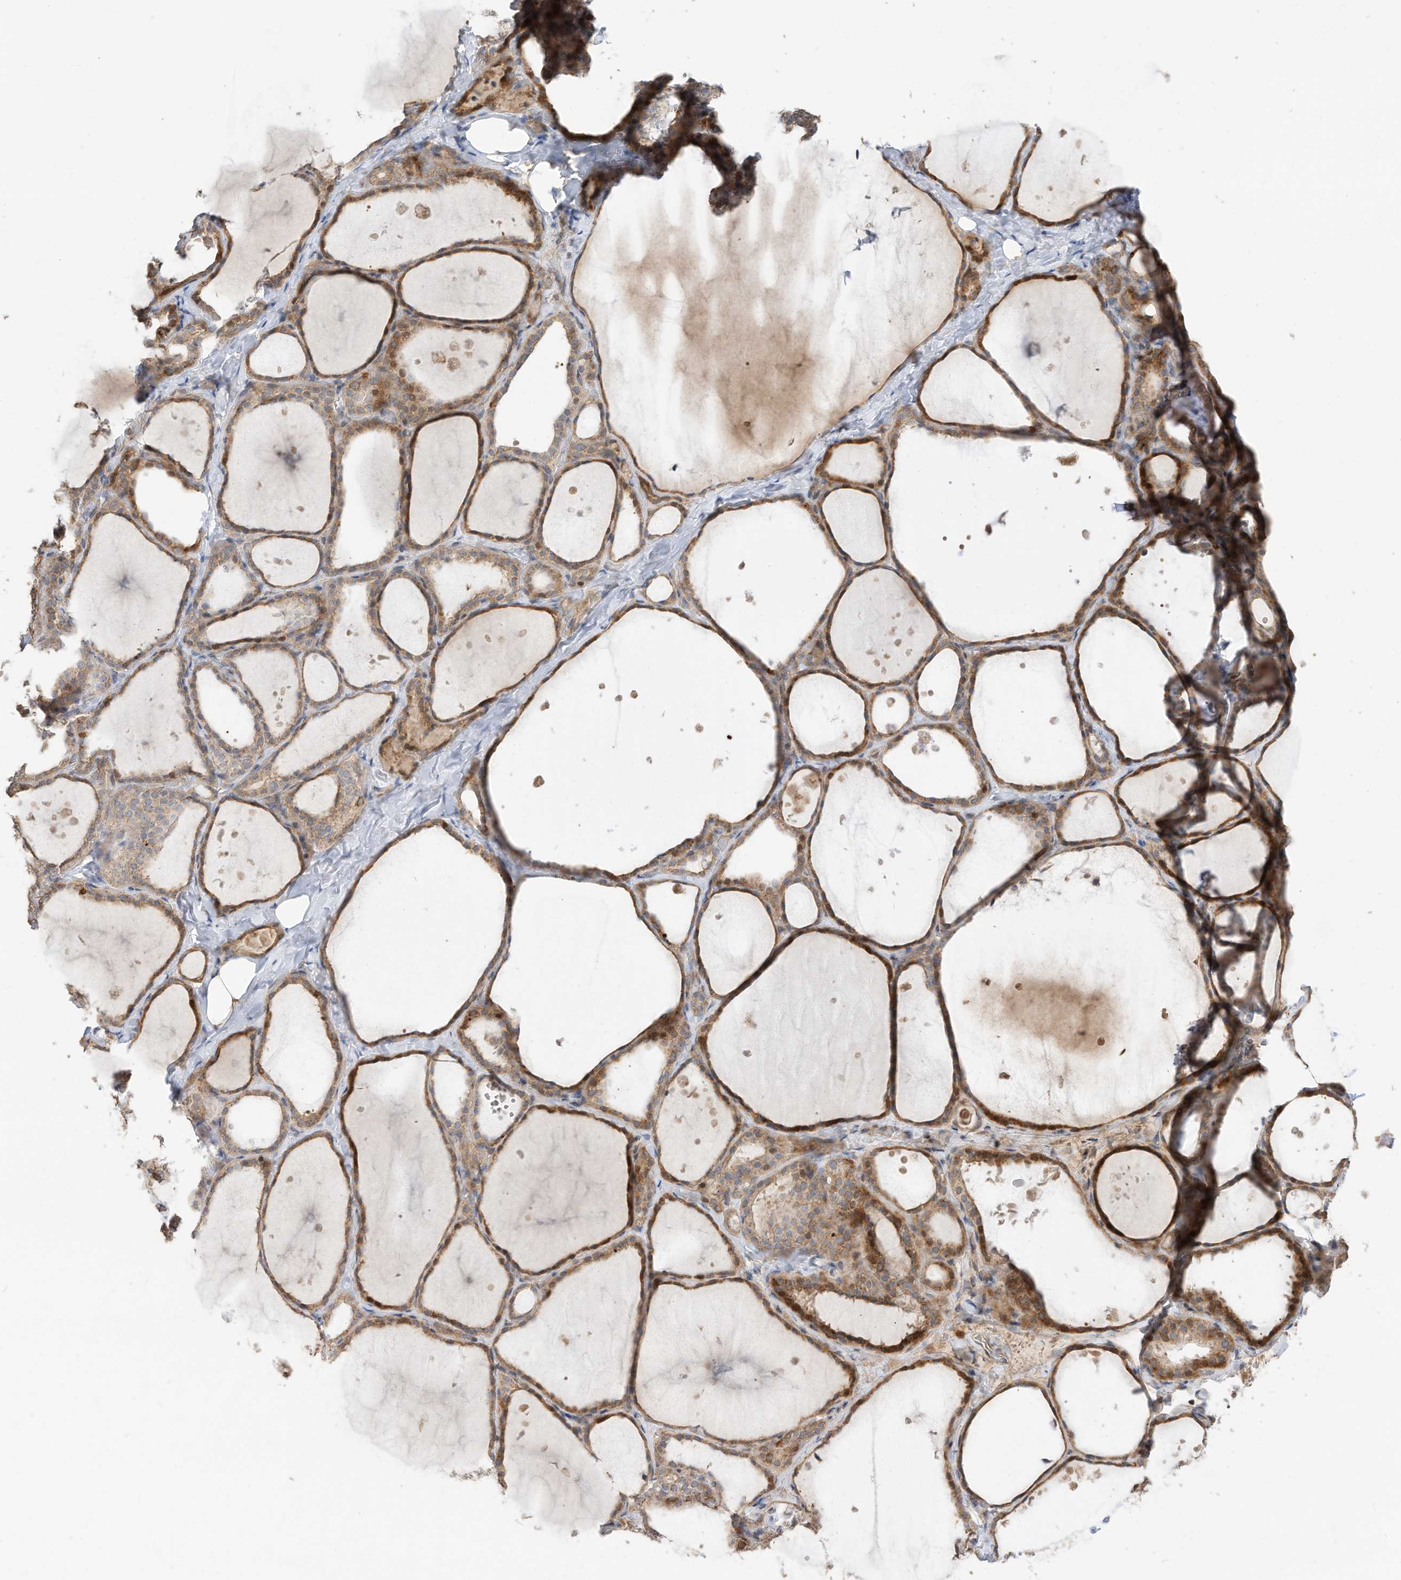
{"staining": {"intensity": "moderate", "quantity": ">75%", "location": "cytoplasmic/membranous"}, "tissue": "thyroid gland", "cell_type": "Glandular cells", "image_type": "normal", "snomed": [{"axis": "morphology", "description": "Normal tissue, NOS"}, {"axis": "topography", "description": "Thyroid gland"}], "caption": "Glandular cells reveal medium levels of moderate cytoplasmic/membranous positivity in about >75% of cells in benign human thyroid gland.", "gene": "CAGE1", "patient": {"sex": "female", "age": 44}}